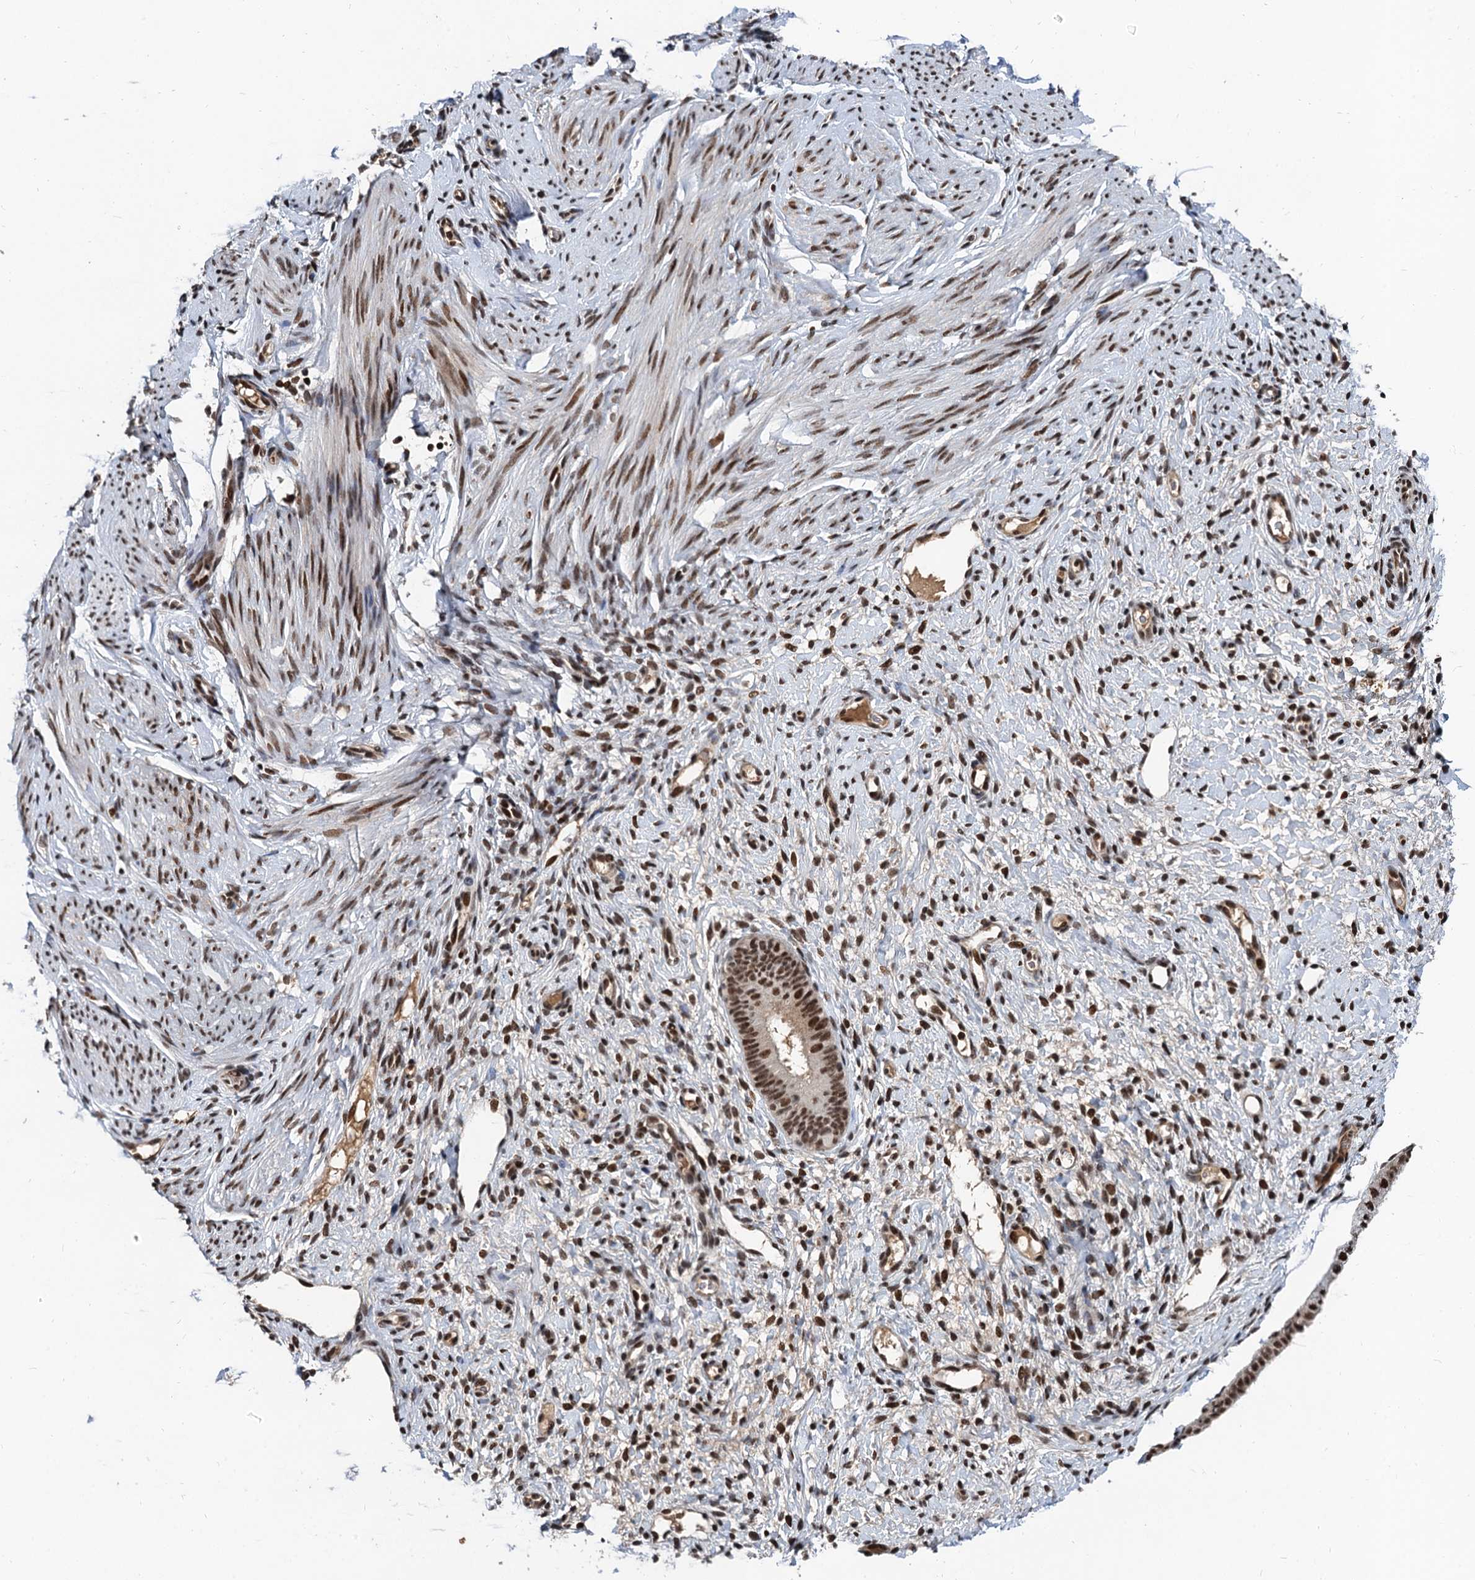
{"staining": {"intensity": "moderate", "quantity": "25%-75%", "location": "nuclear"}, "tissue": "endometrium", "cell_type": "Cells in endometrial stroma", "image_type": "normal", "snomed": [{"axis": "morphology", "description": "Normal tissue, NOS"}, {"axis": "topography", "description": "Endometrium"}], "caption": "Immunohistochemical staining of normal human endometrium reveals 25%-75% levels of moderate nuclear protein positivity in about 25%-75% of cells in endometrial stroma.", "gene": "FAM217B", "patient": {"sex": "female", "age": 65}}